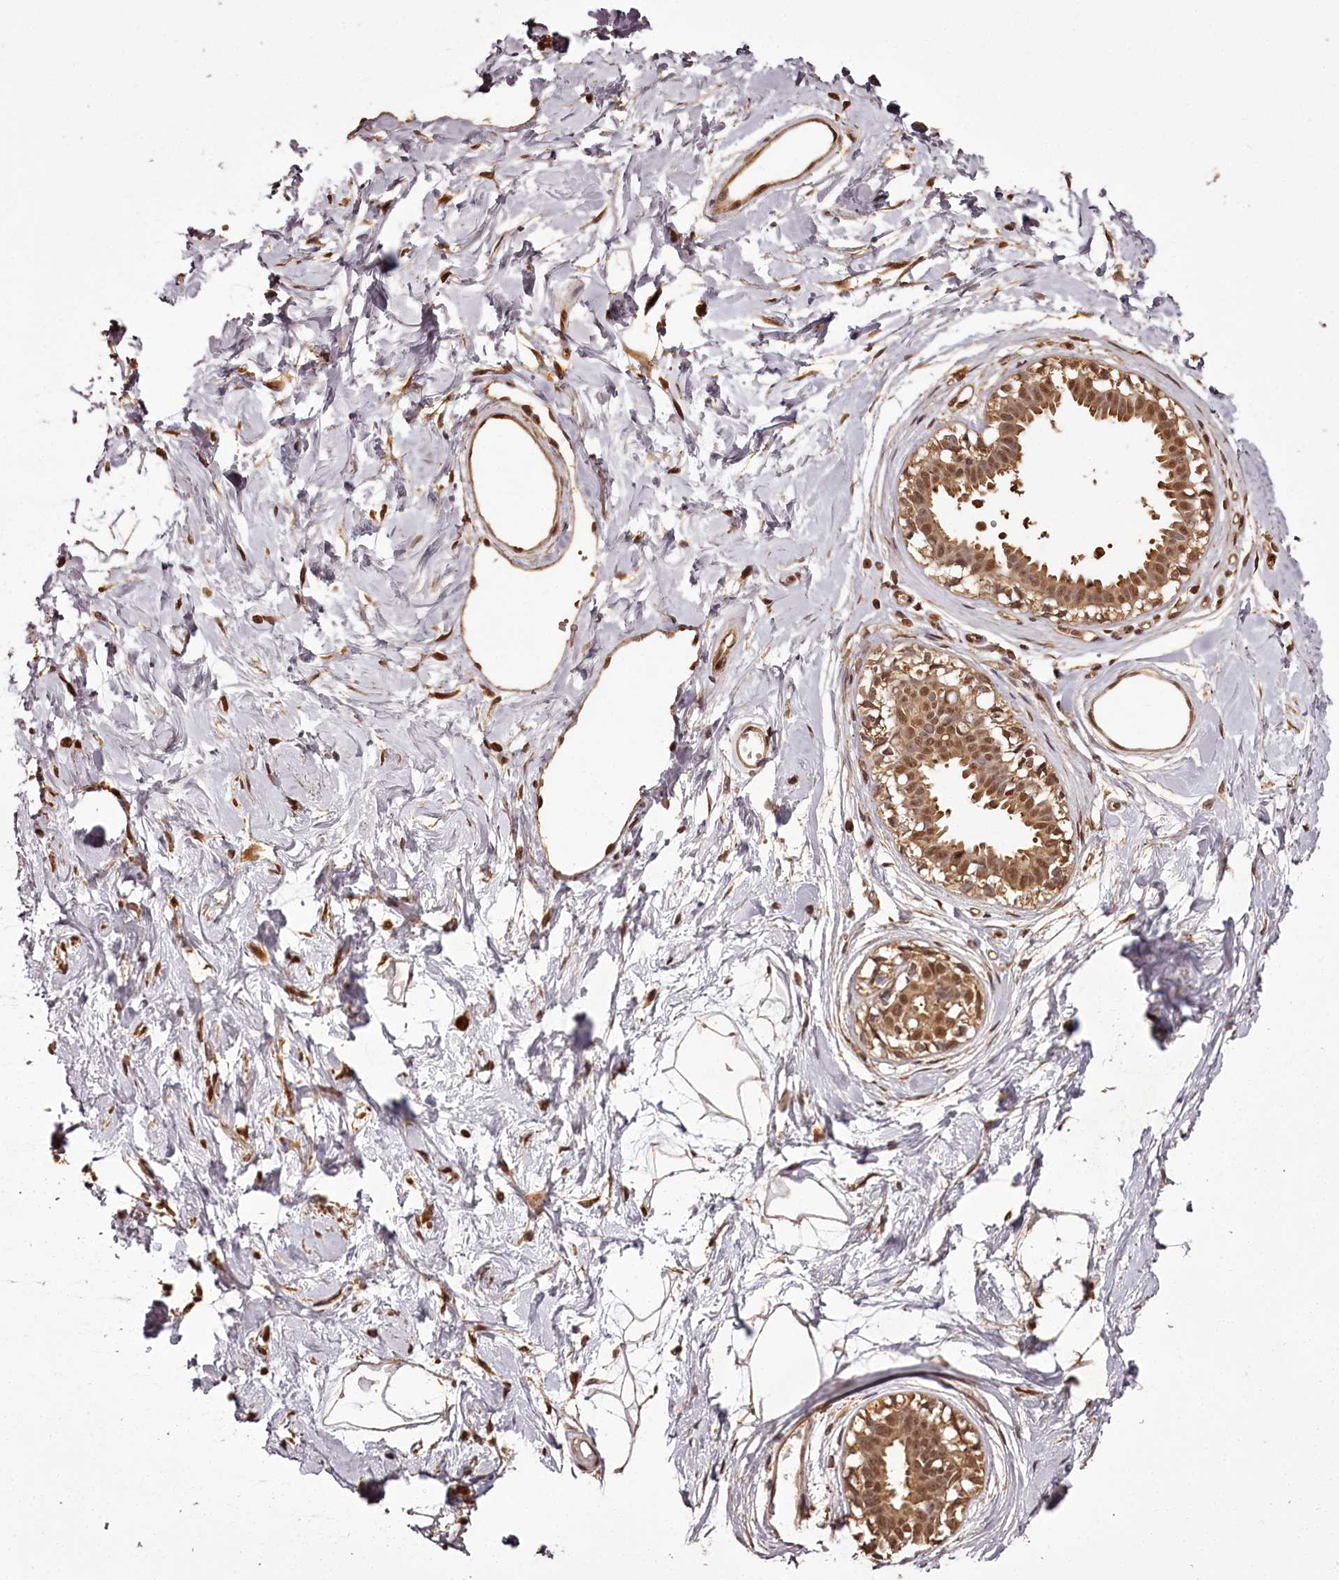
{"staining": {"intensity": "moderate", "quantity": ">75%", "location": "cytoplasmic/membranous,nuclear"}, "tissue": "breast", "cell_type": "Adipocytes", "image_type": "normal", "snomed": [{"axis": "morphology", "description": "Normal tissue, NOS"}, {"axis": "topography", "description": "Breast"}], "caption": "Immunohistochemical staining of benign breast demonstrates medium levels of moderate cytoplasmic/membranous,nuclear expression in approximately >75% of adipocytes.", "gene": "NPRL2", "patient": {"sex": "female", "age": 45}}